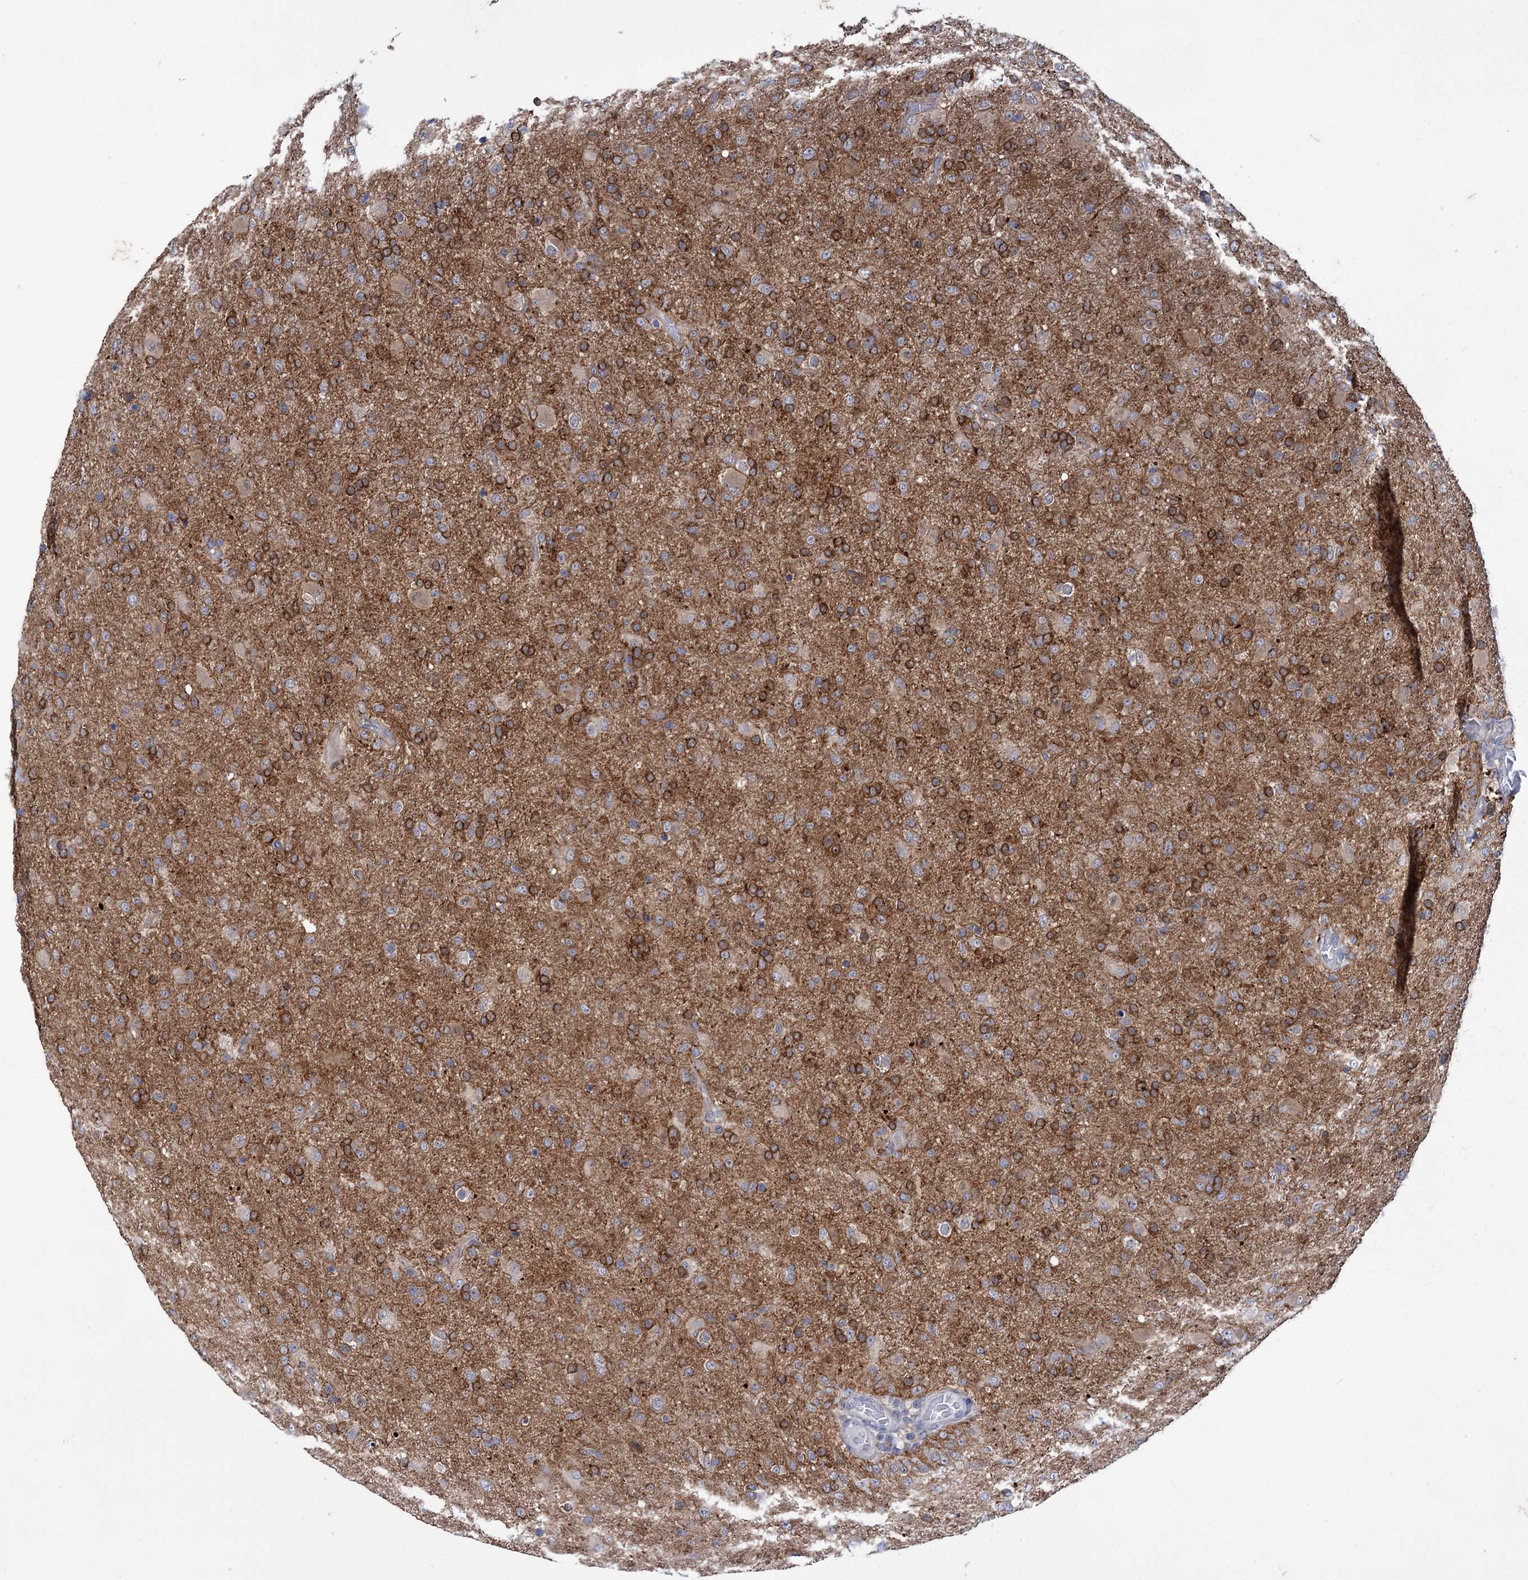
{"staining": {"intensity": "strong", "quantity": "25%-75%", "location": "cytoplasmic/membranous"}, "tissue": "glioma", "cell_type": "Tumor cells", "image_type": "cancer", "snomed": [{"axis": "morphology", "description": "Glioma, malignant, Low grade"}, {"axis": "topography", "description": "Brain"}], "caption": "Immunohistochemical staining of low-grade glioma (malignant) displays high levels of strong cytoplasmic/membranous expression in about 25%-75% of tumor cells. The protein of interest is shown in brown color, while the nuclei are stained blue.", "gene": "MID1IP1", "patient": {"sex": "male", "age": 65}}